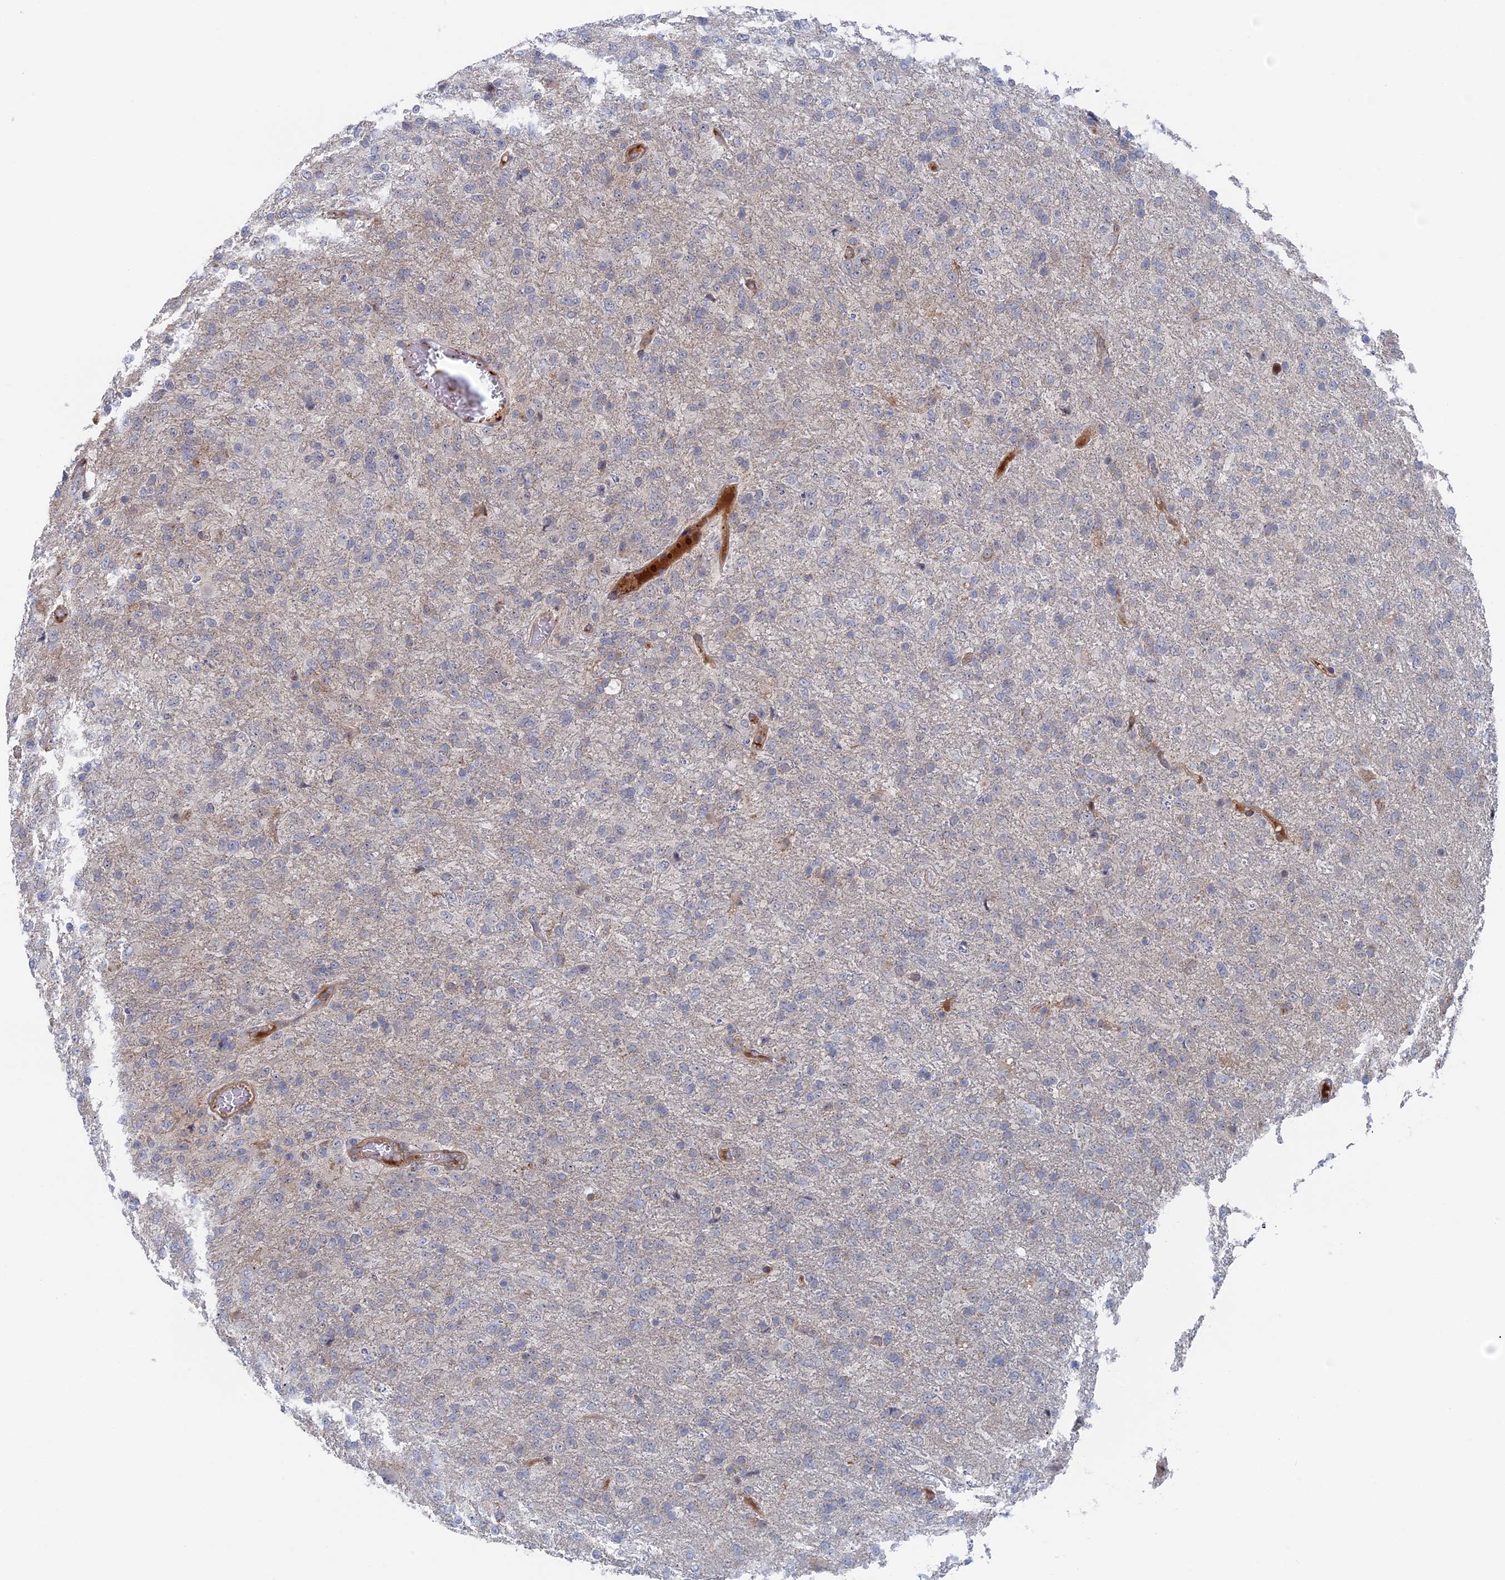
{"staining": {"intensity": "negative", "quantity": "none", "location": "none"}, "tissue": "glioma", "cell_type": "Tumor cells", "image_type": "cancer", "snomed": [{"axis": "morphology", "description": "Glioma, malignant, High grade"}, {"axis": "topography", "description": "Brain"}], "caption": "Immunohistochemistry of malignant glioma (high-grade) exhibits no positivity in tumor cells.", "gene": "IL7", "patient": {"sex": "female", "age": 74}}